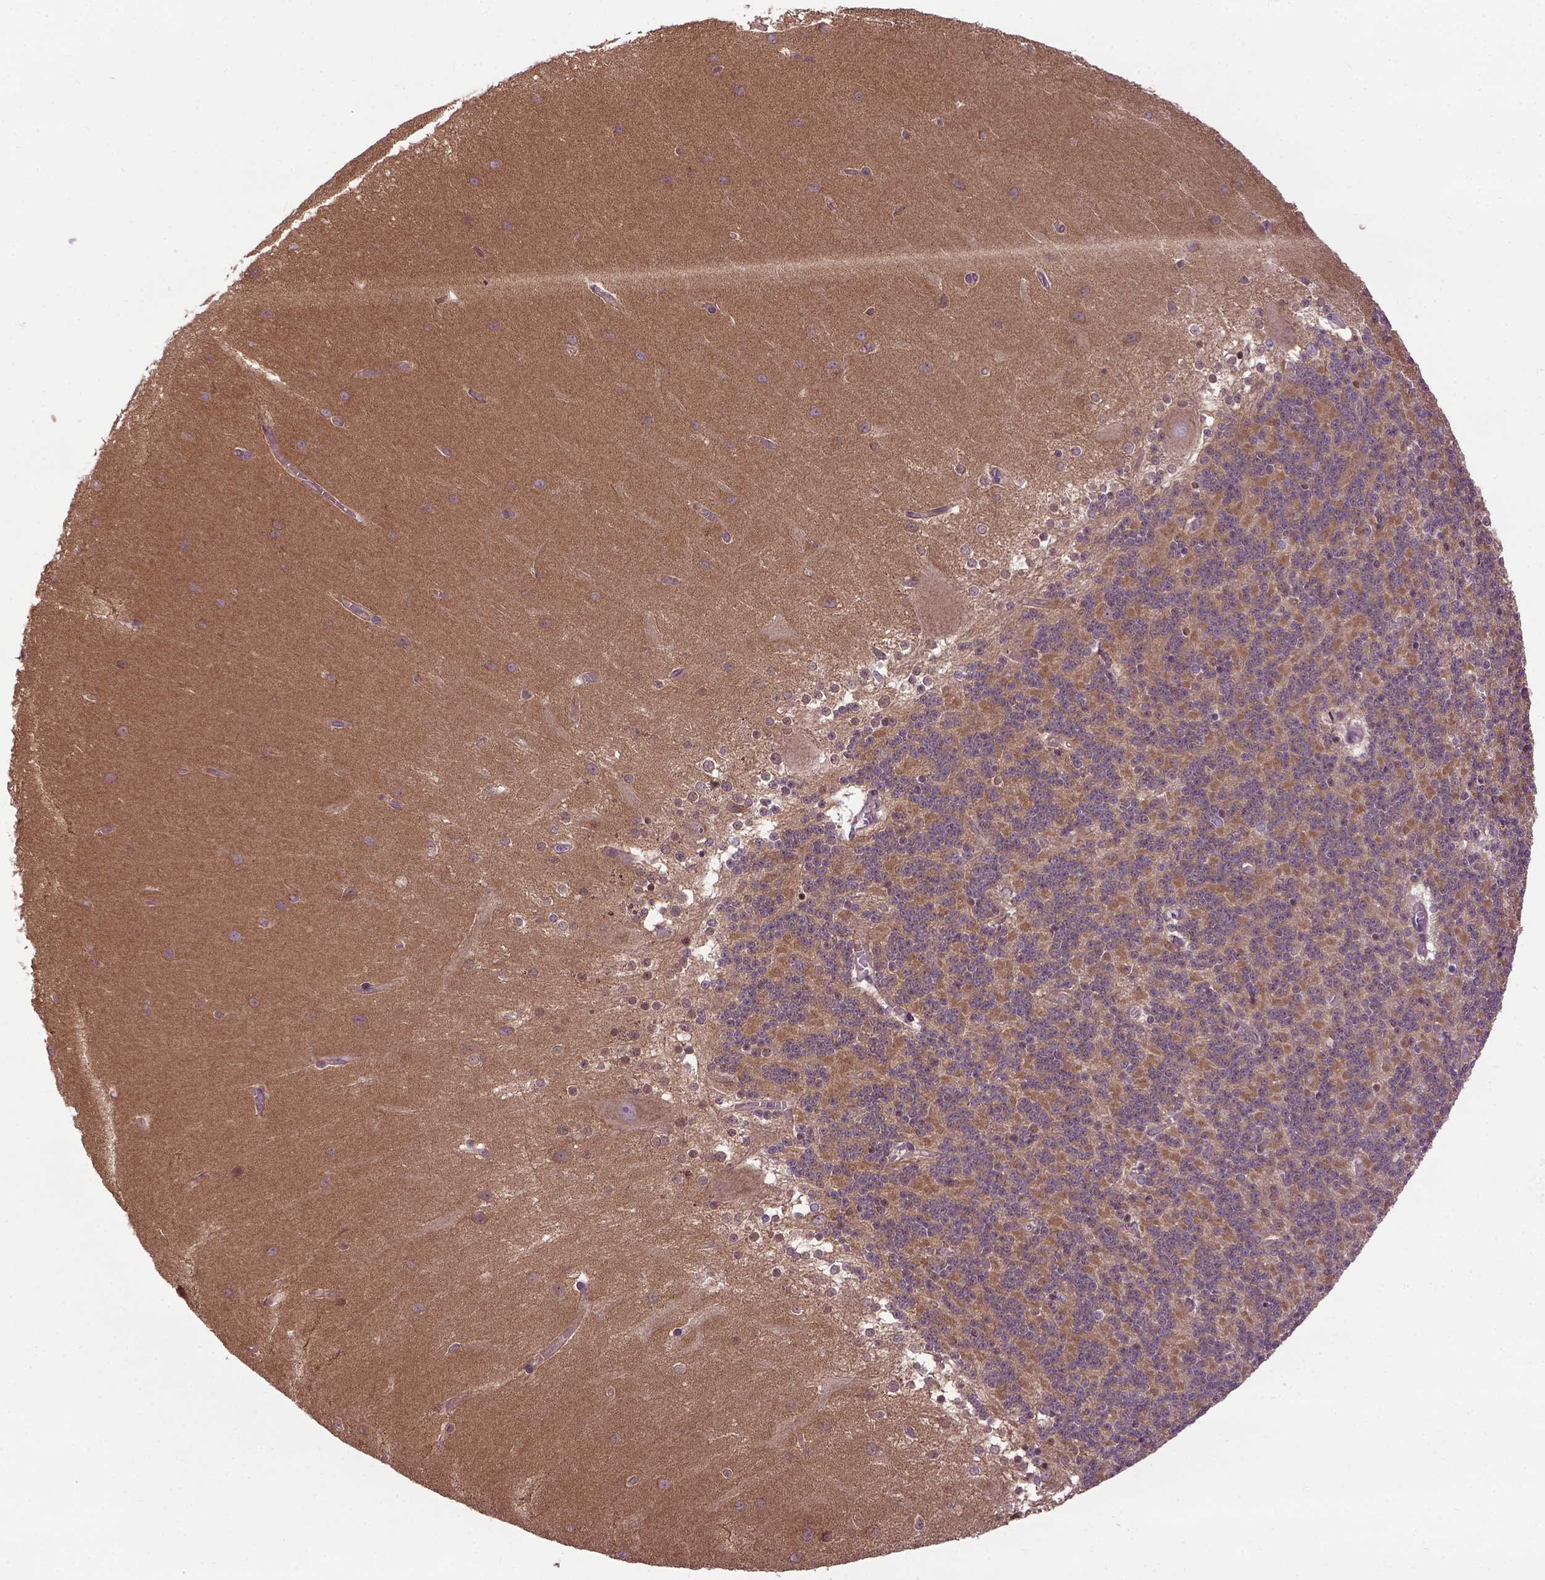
{"staining": {"intensity": "strong", "quantity": ">75%", "location": "cytoplasmic/membranous"}, "tissue": "cerebellum", "cell_type": "Cells in granular layer", "image_type": "normal", "snomed": [{"axis": "morphology", "description": "Normal tissue, NOS"}, {"axis": "topography", "description": "Cerebellum"}], "caption": "An image of cerebellum stained for a protein shows strong cytoplasmic/membranous brown staining in cells in granular layer. Using DAB (brown) and hematoxylin (blue) stains, captured at high magnification using brightfield microscopy.", "gene": "WDR48", "patient": {"sex": "female", "age": 54}}